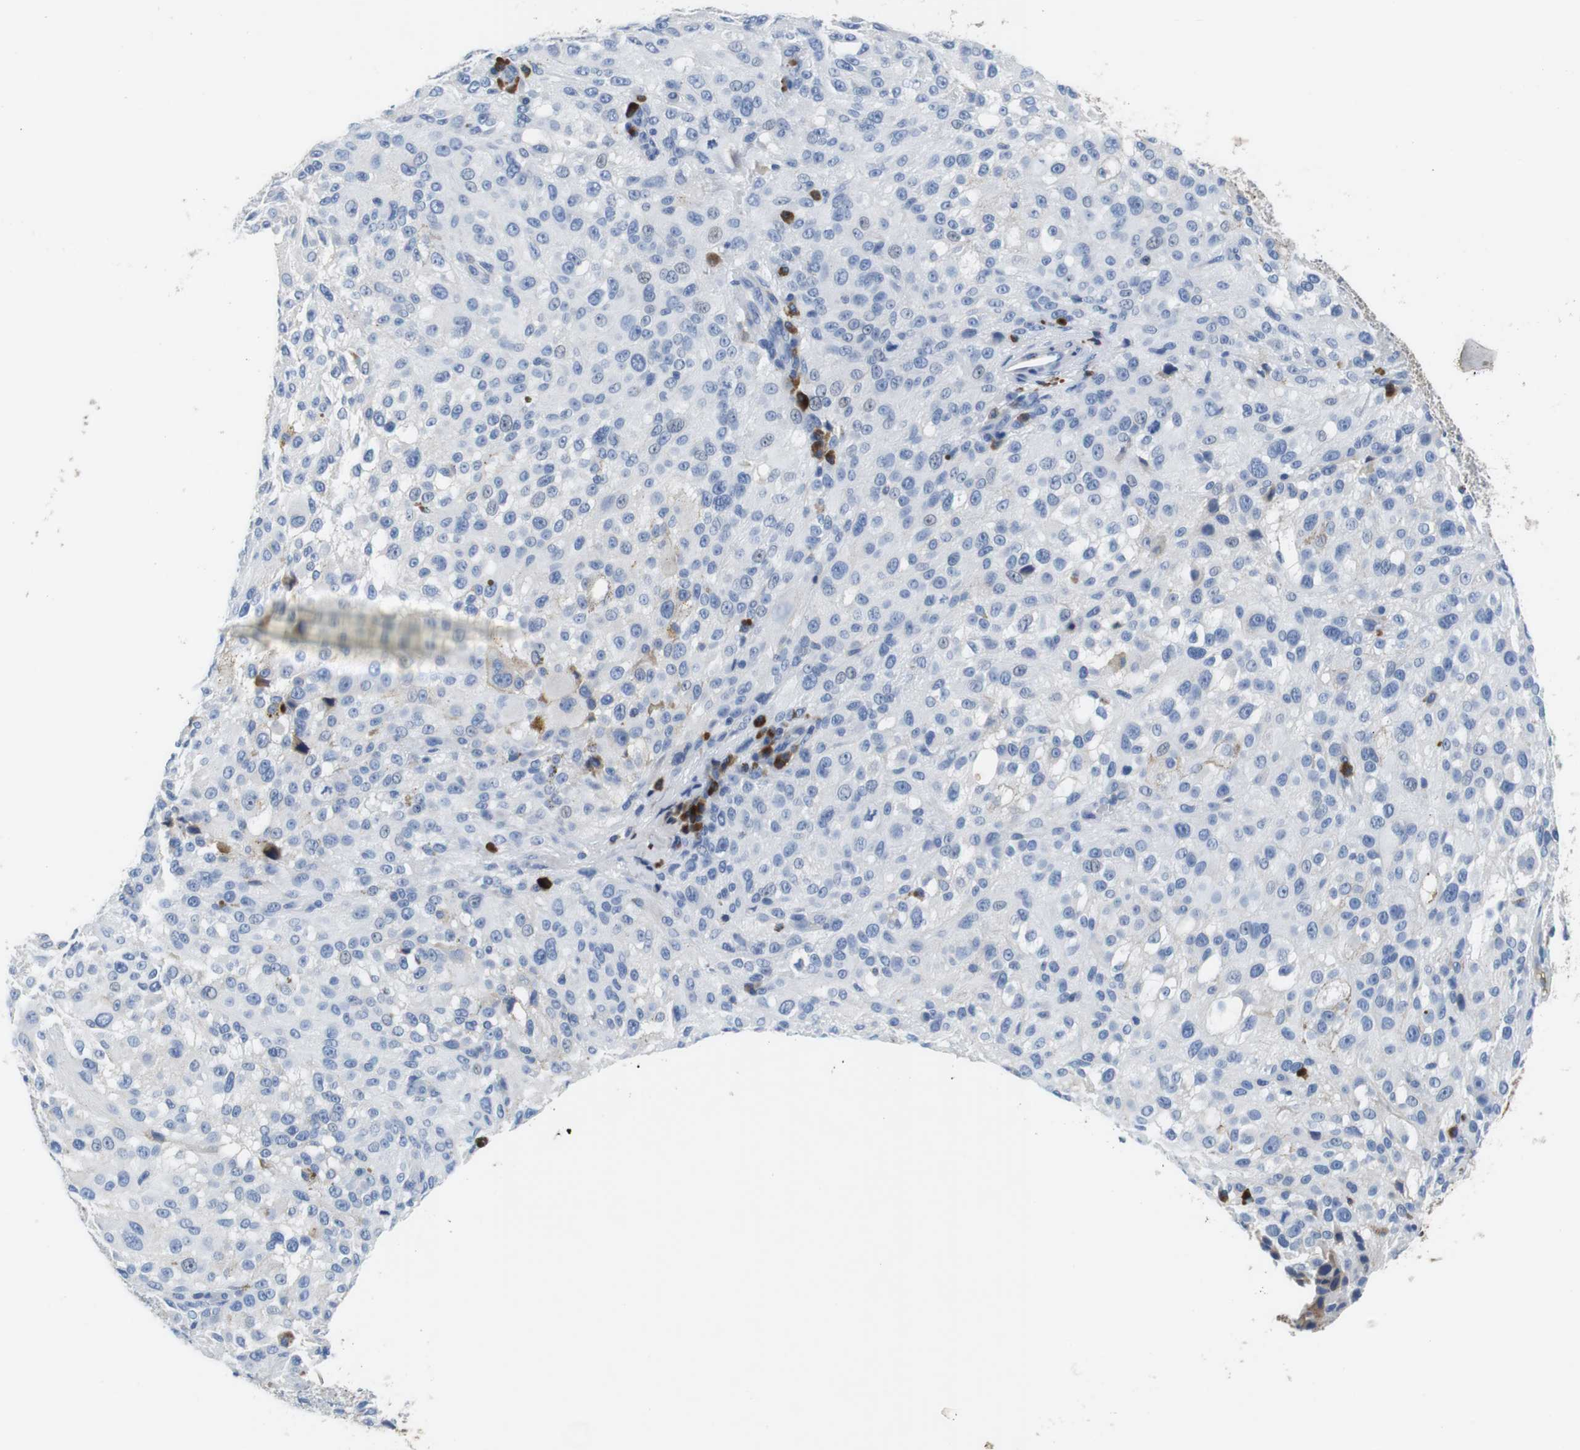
{"staining": {"intensity": "negative", "quantity": "none", "location": "none"}, "tissue": "melanoma", "cell_type": "Tumor cells", "image_type": "cancer", "snomed": [{"axis": "morphology", "description": "Necrosis, NOS"}, {"axis": "morphology", "description": "Malignant melanoma, NOS"}, {"axis": "topography", "description": "Skin"}], "caption": "Tumor cells are negative for brown protein staining in melanoma. The staining is performed using DAB (3,3'-diaminobenzidine) brown chromogen with nuclei counter-stained in using hematoxylin.", "gene": "IGKC", "patient": {"sex": "female", "age": 87}}